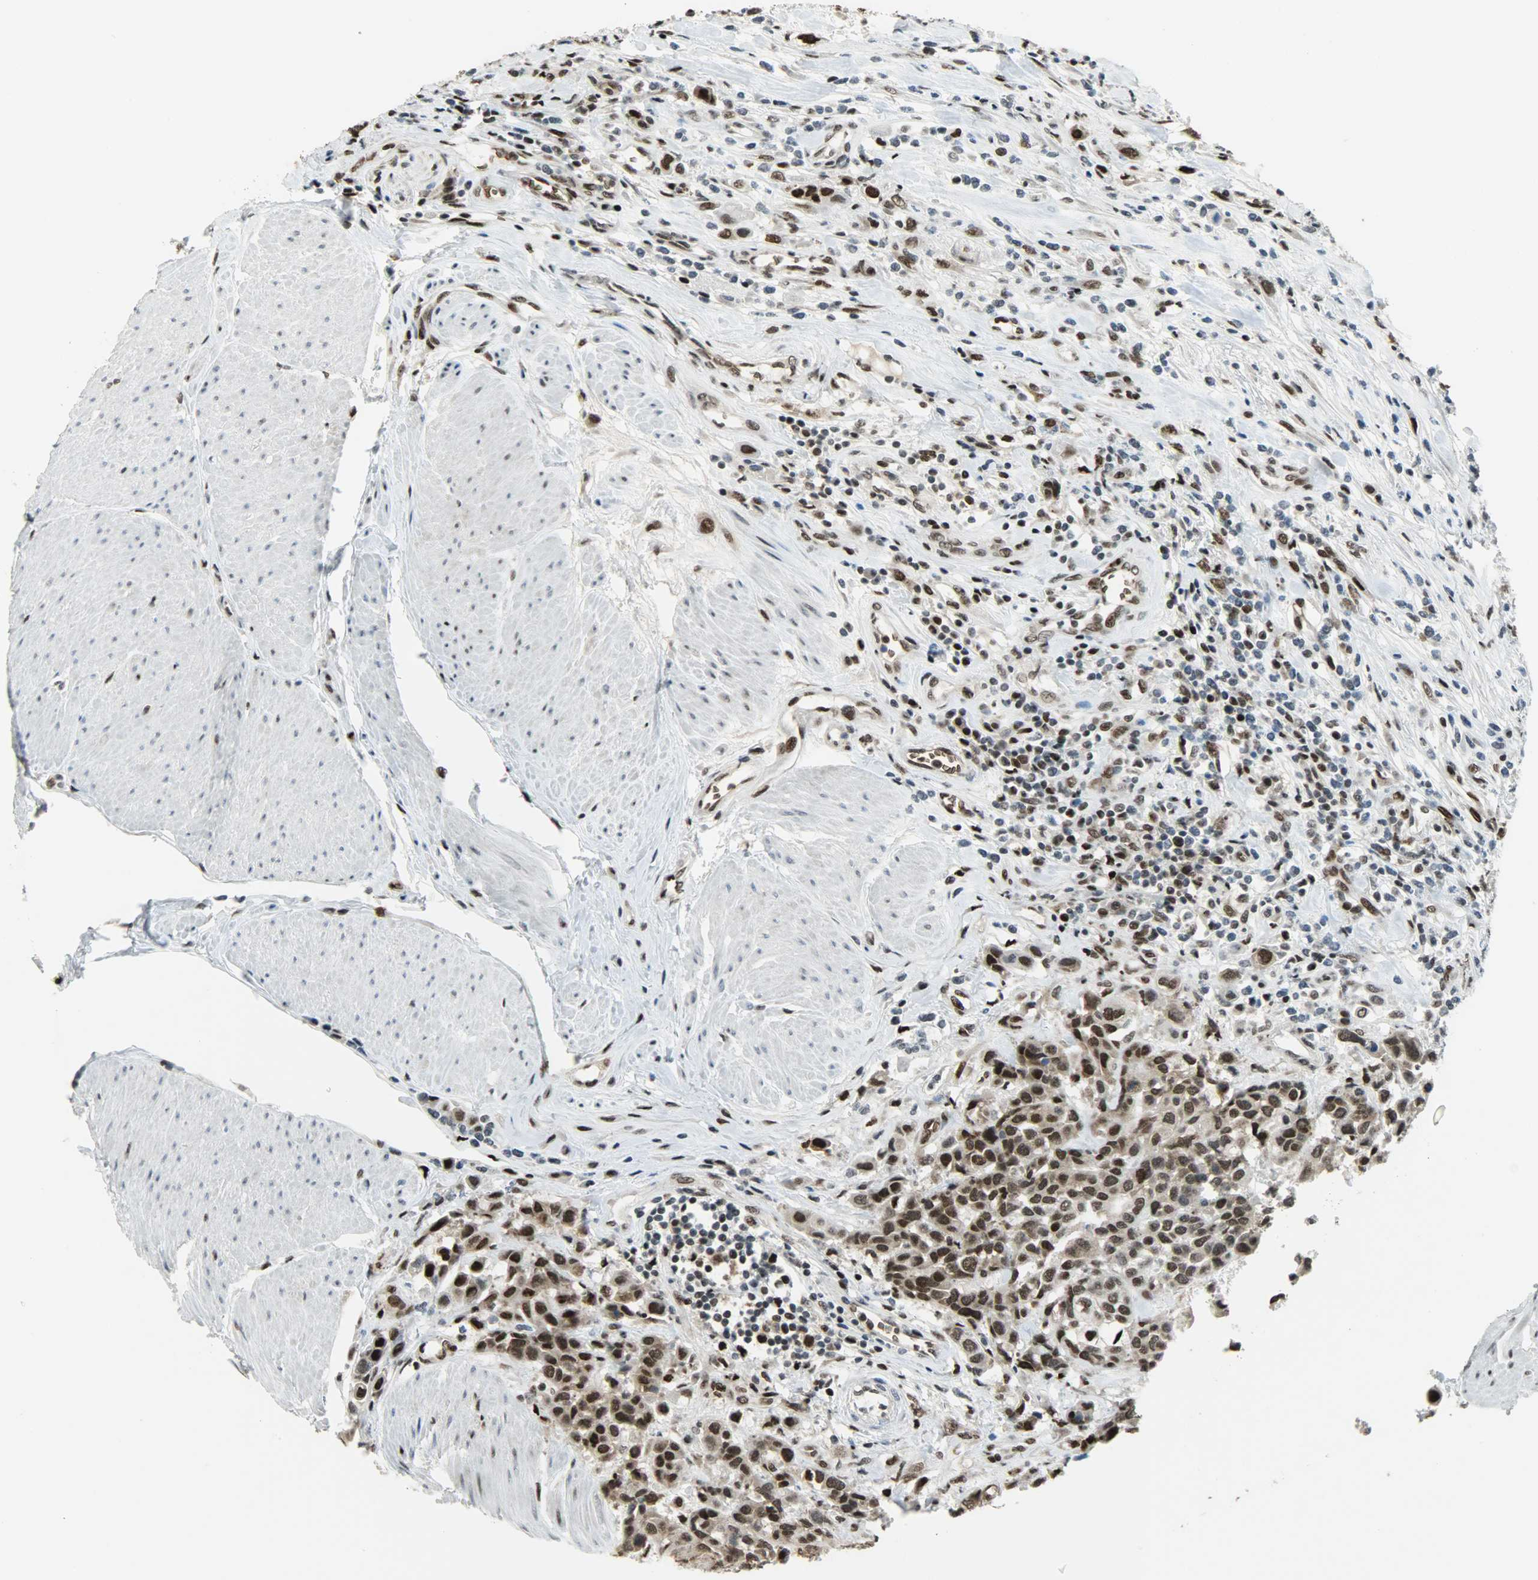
{"staining": {"intensity": "strong", "quantity": ">75%", "location": "cytoplasmic/membranous,nuclear"}, "tissue": "urothelial cancer", "cell_type": "Tumor cells", "image_type": "cancer", "snomed": [{"axis": "morphology", "description": "Urothelial carcinoma, High grade"}, {"axis": "topography", "description": "Urinary bladder"}], "caption": "A micrograph of urothelial cancer stained for a protein displays strong cytoplasmic/membranous and nuclear brown staining in tumor cells. (Brightfield microscopy of DAB IHC at high magnification).", "gene": "SNAI1", "patient": {"sex": "male", "age": 50}}